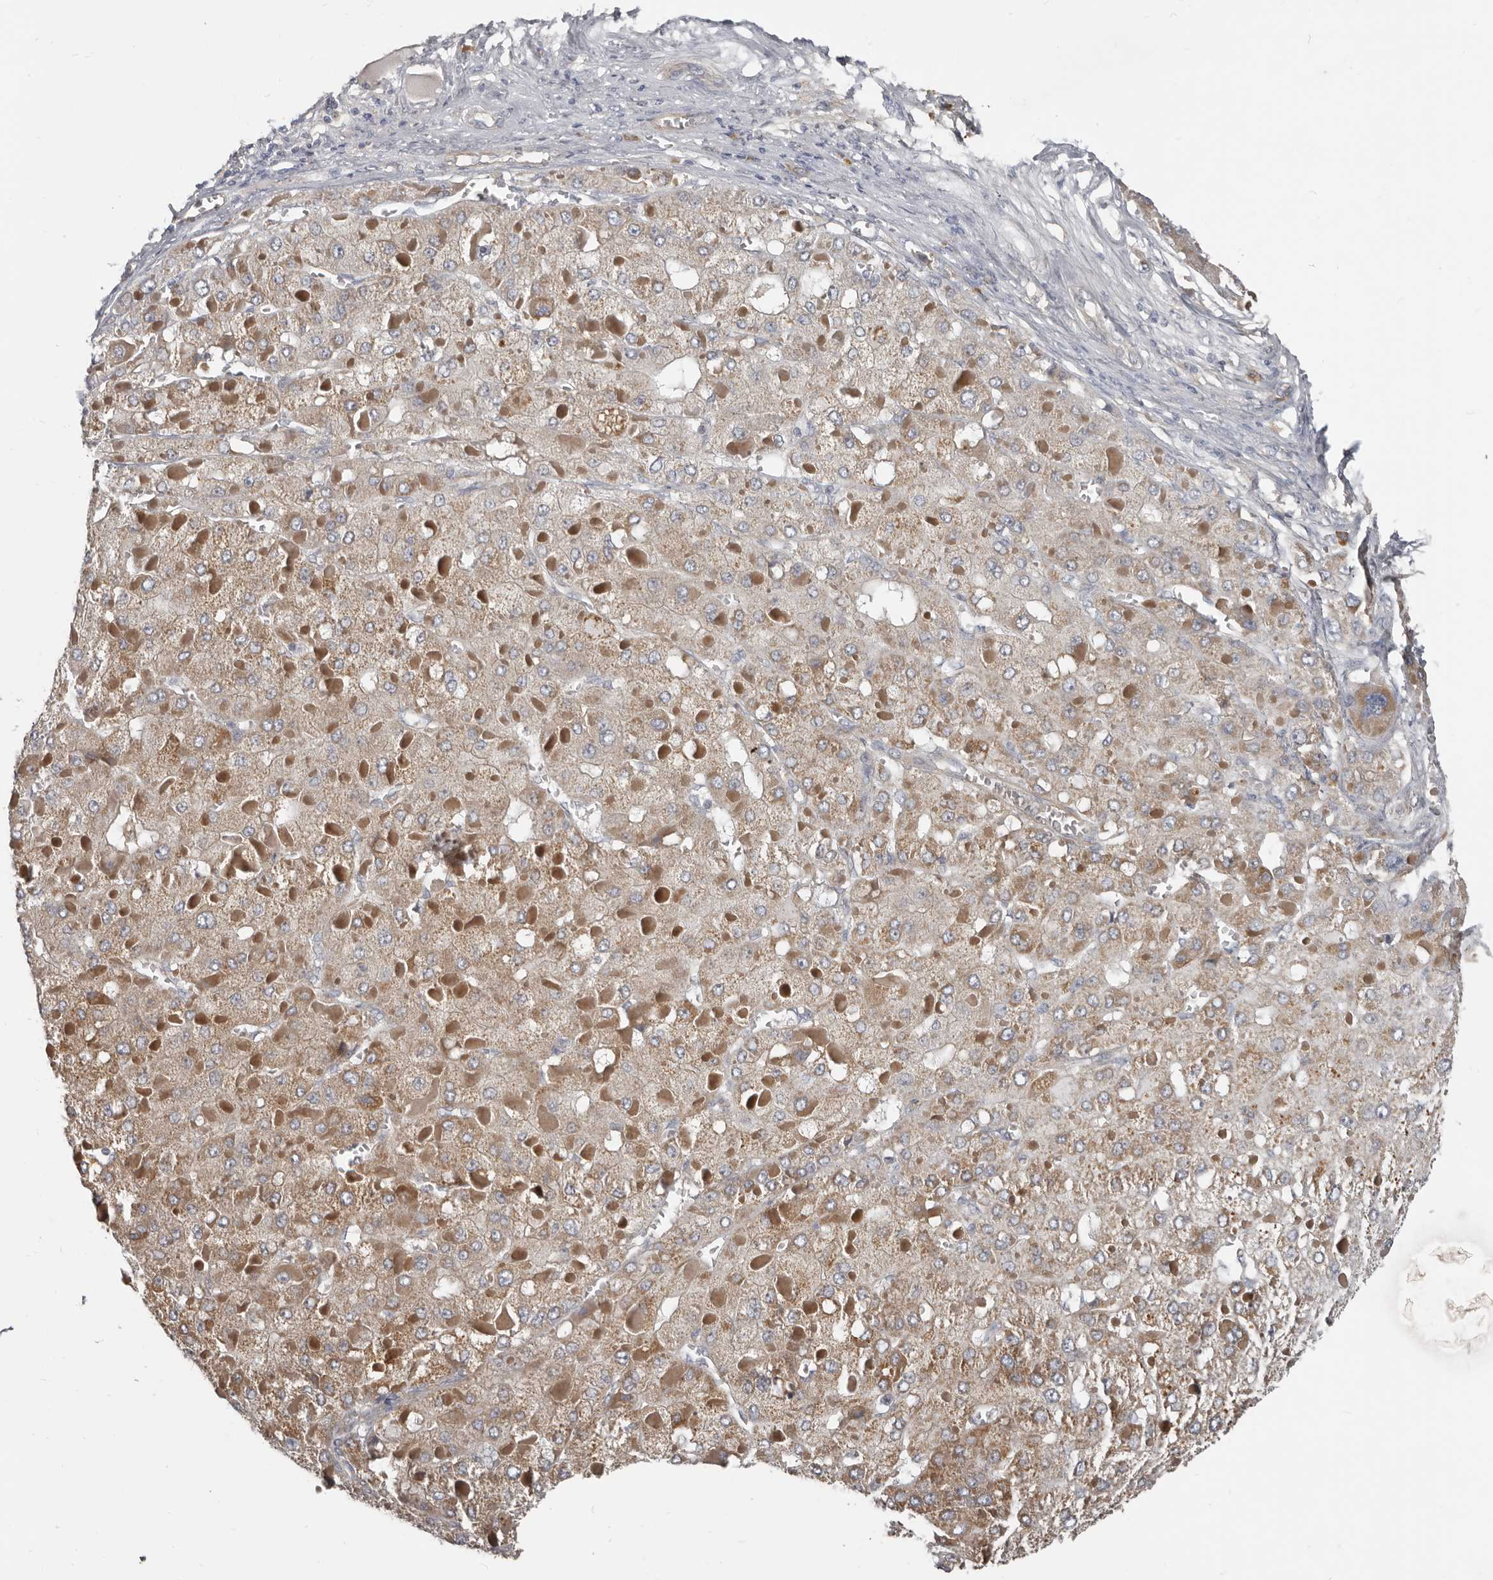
{"staining": {"intensity": "weak", "quantity": ">75%", "location": "cytoplasmic/membranous"}, "tissue": "liver cancer", "cell_type": "Tumor cells", "image_type": "cancer", "snomed": [{"axis": "morphology", "description": "Carcinoma, Hepatocellular, NOS"}, {"axis": "topography", "description": "Liver"}], "caption": "Protein staining displays weak cytoplasmic/membranous positivity in approximately >75% of tumor cells in liver hepatocellular carcinoma.", "gene": "AKNAD1", "patient": {"sex": "female", "age": 73}}